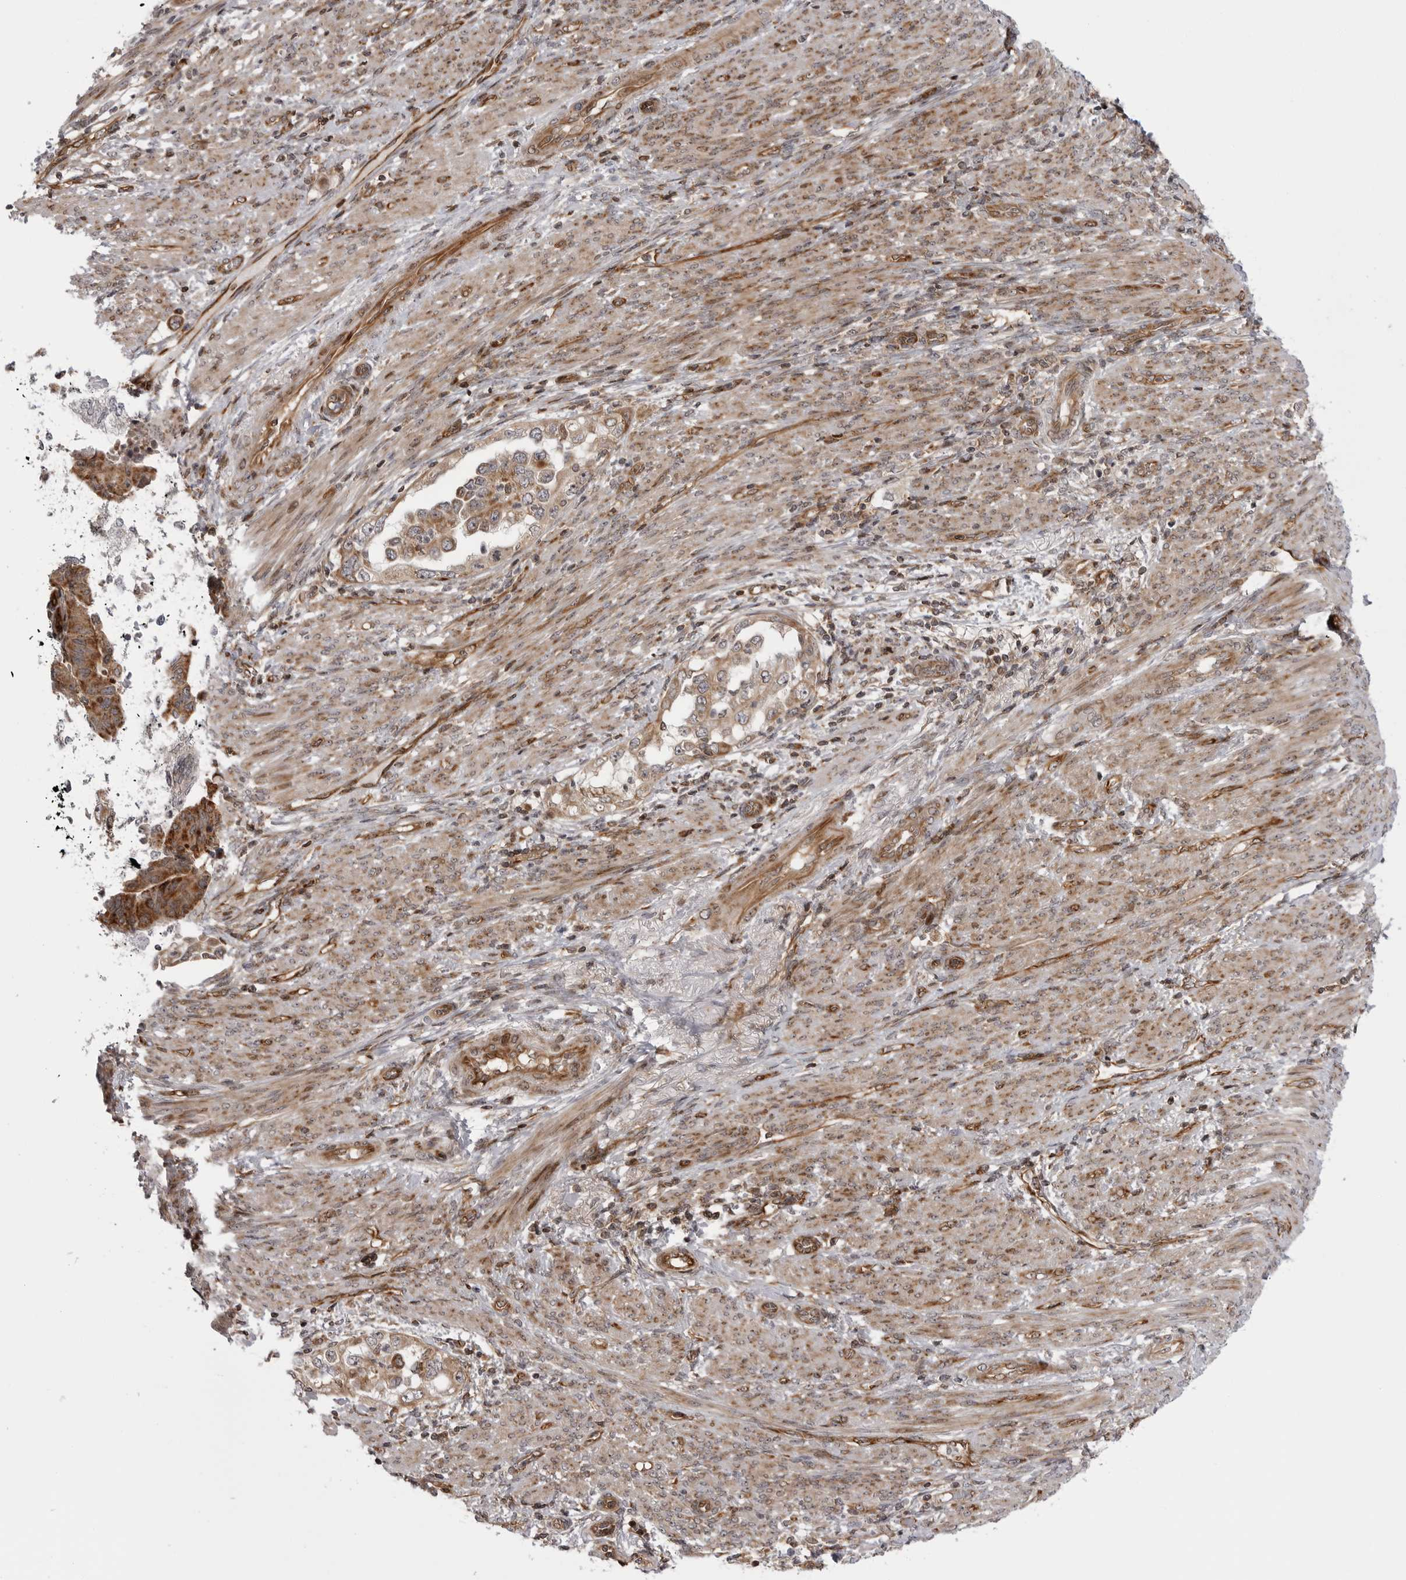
{"staining": {"intensity": "moderate", "quantity": ">75%", "location": "cytoplasmic/membranous"}, "tissue": "endometrial cancer", "cell_type": "Tumor cells", "image_type": "cancer", "snomed": [{"axis": "morphology", "description": "Adenocarcinoma, NOS"}, {"axis": "topography", "description": "Endometrium"}], "caption": "An image of adenocarcinoma (endometrial) stained for a protein displays moderate cytoplasmic/membranous brown staining in tumor cells.", "gene": "ABL1", "patient": {"sex": "female", "age": 85}}